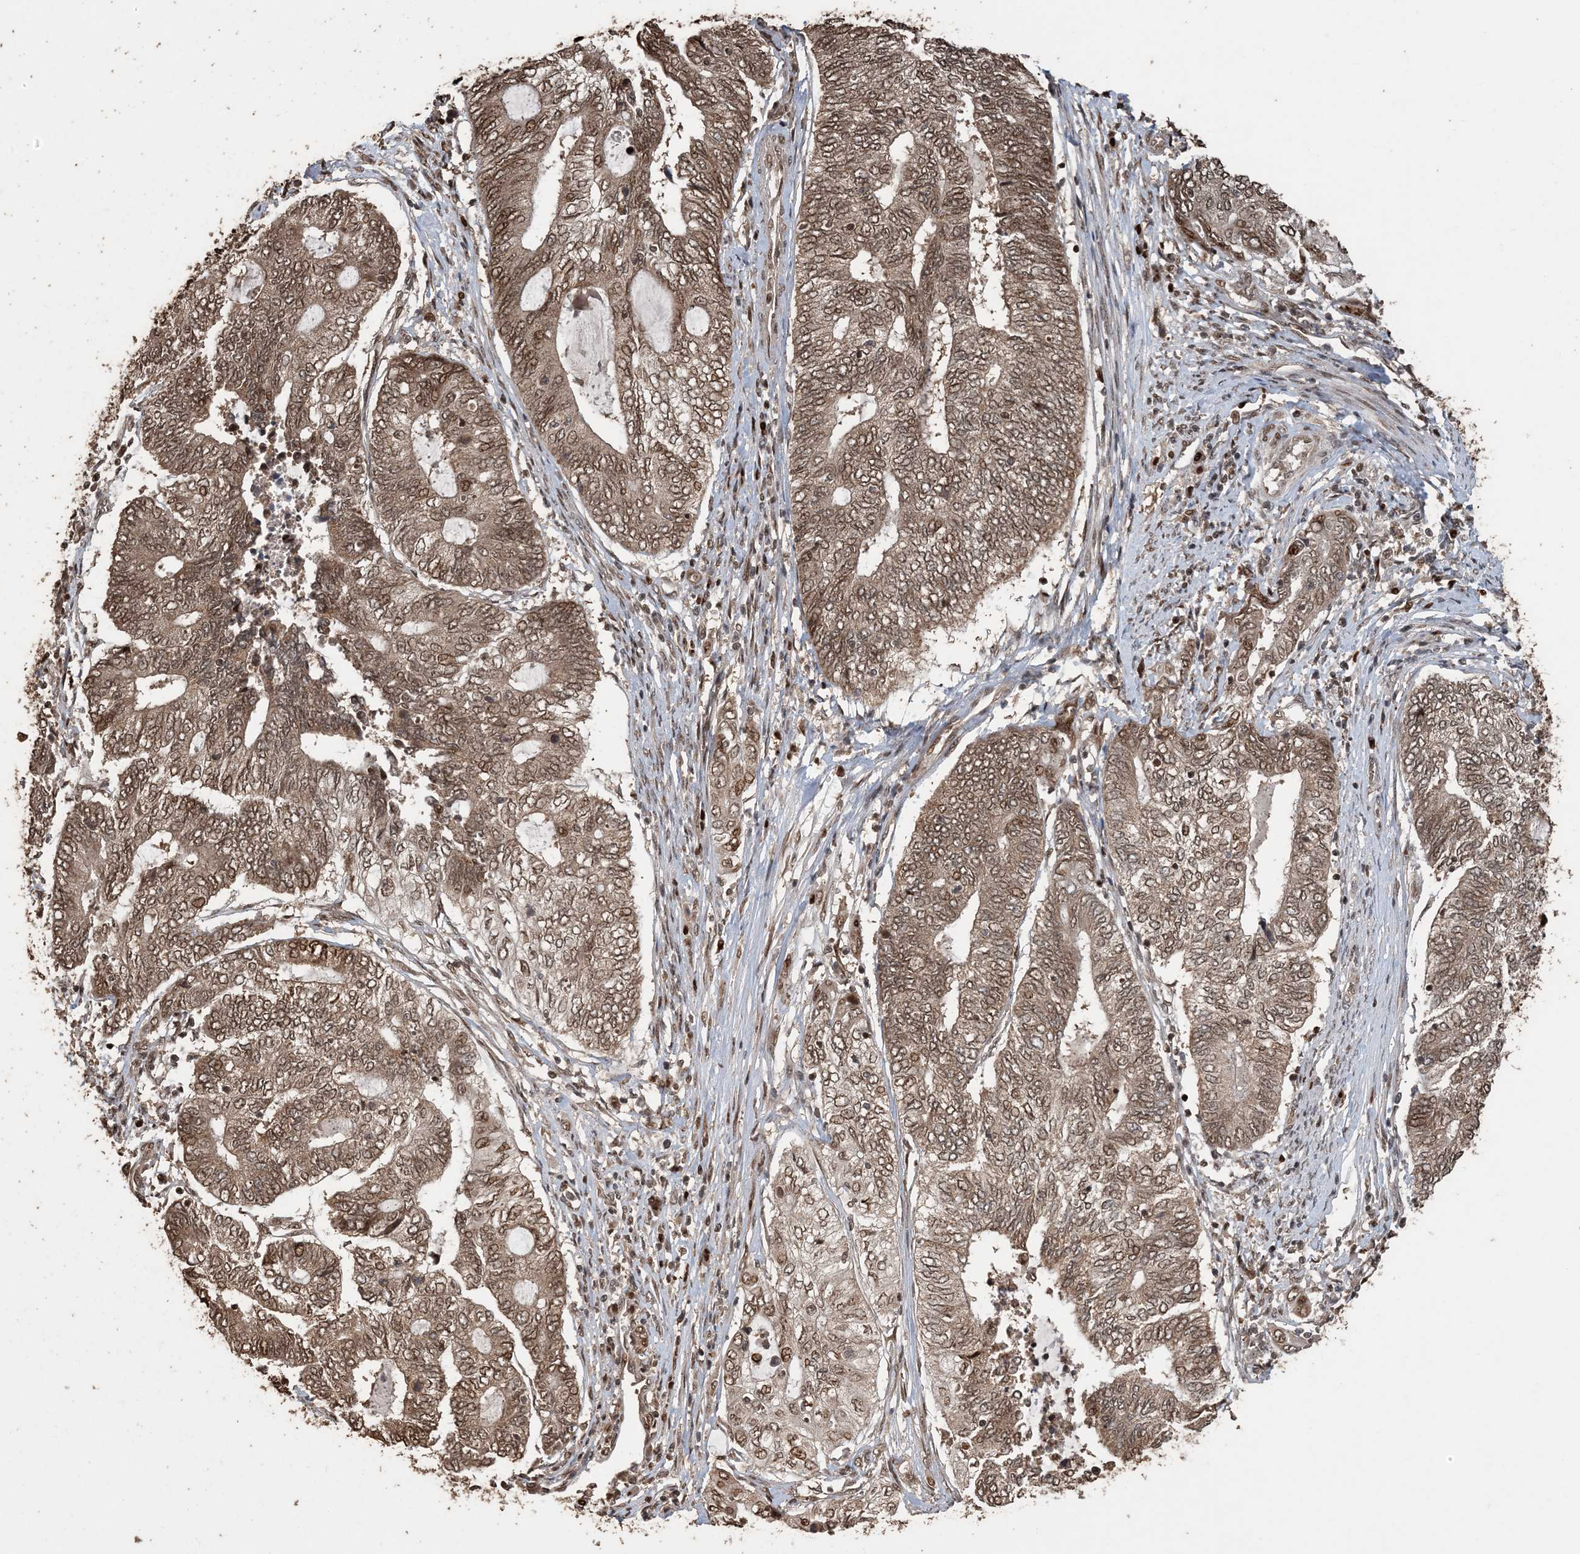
{"staining": {"intensity": "moderate", "quantity": ">75%", "location": "cytoplasmic/membranous,nuclear"}, "tissue": "endometrial cancer", "cell_type": "Tumor cells", "image_type": "cancer", "snomed": [{"axis": "morphology", "description": "Adenocarcinoma, NOS"}, {"axis": "topography", "description": "Uterus"}, {"axis": "topography", "description": "Endometrium"}], "caption": "Endometrial cancer stained with immunohistochemistry (IHC) exhibits moderate cytoplasmic/membranous and nuclear expression in approximately >75% of tumor cells.", "gene": "ATP13A2", "patient": {"sex": "female", "age": 70}}